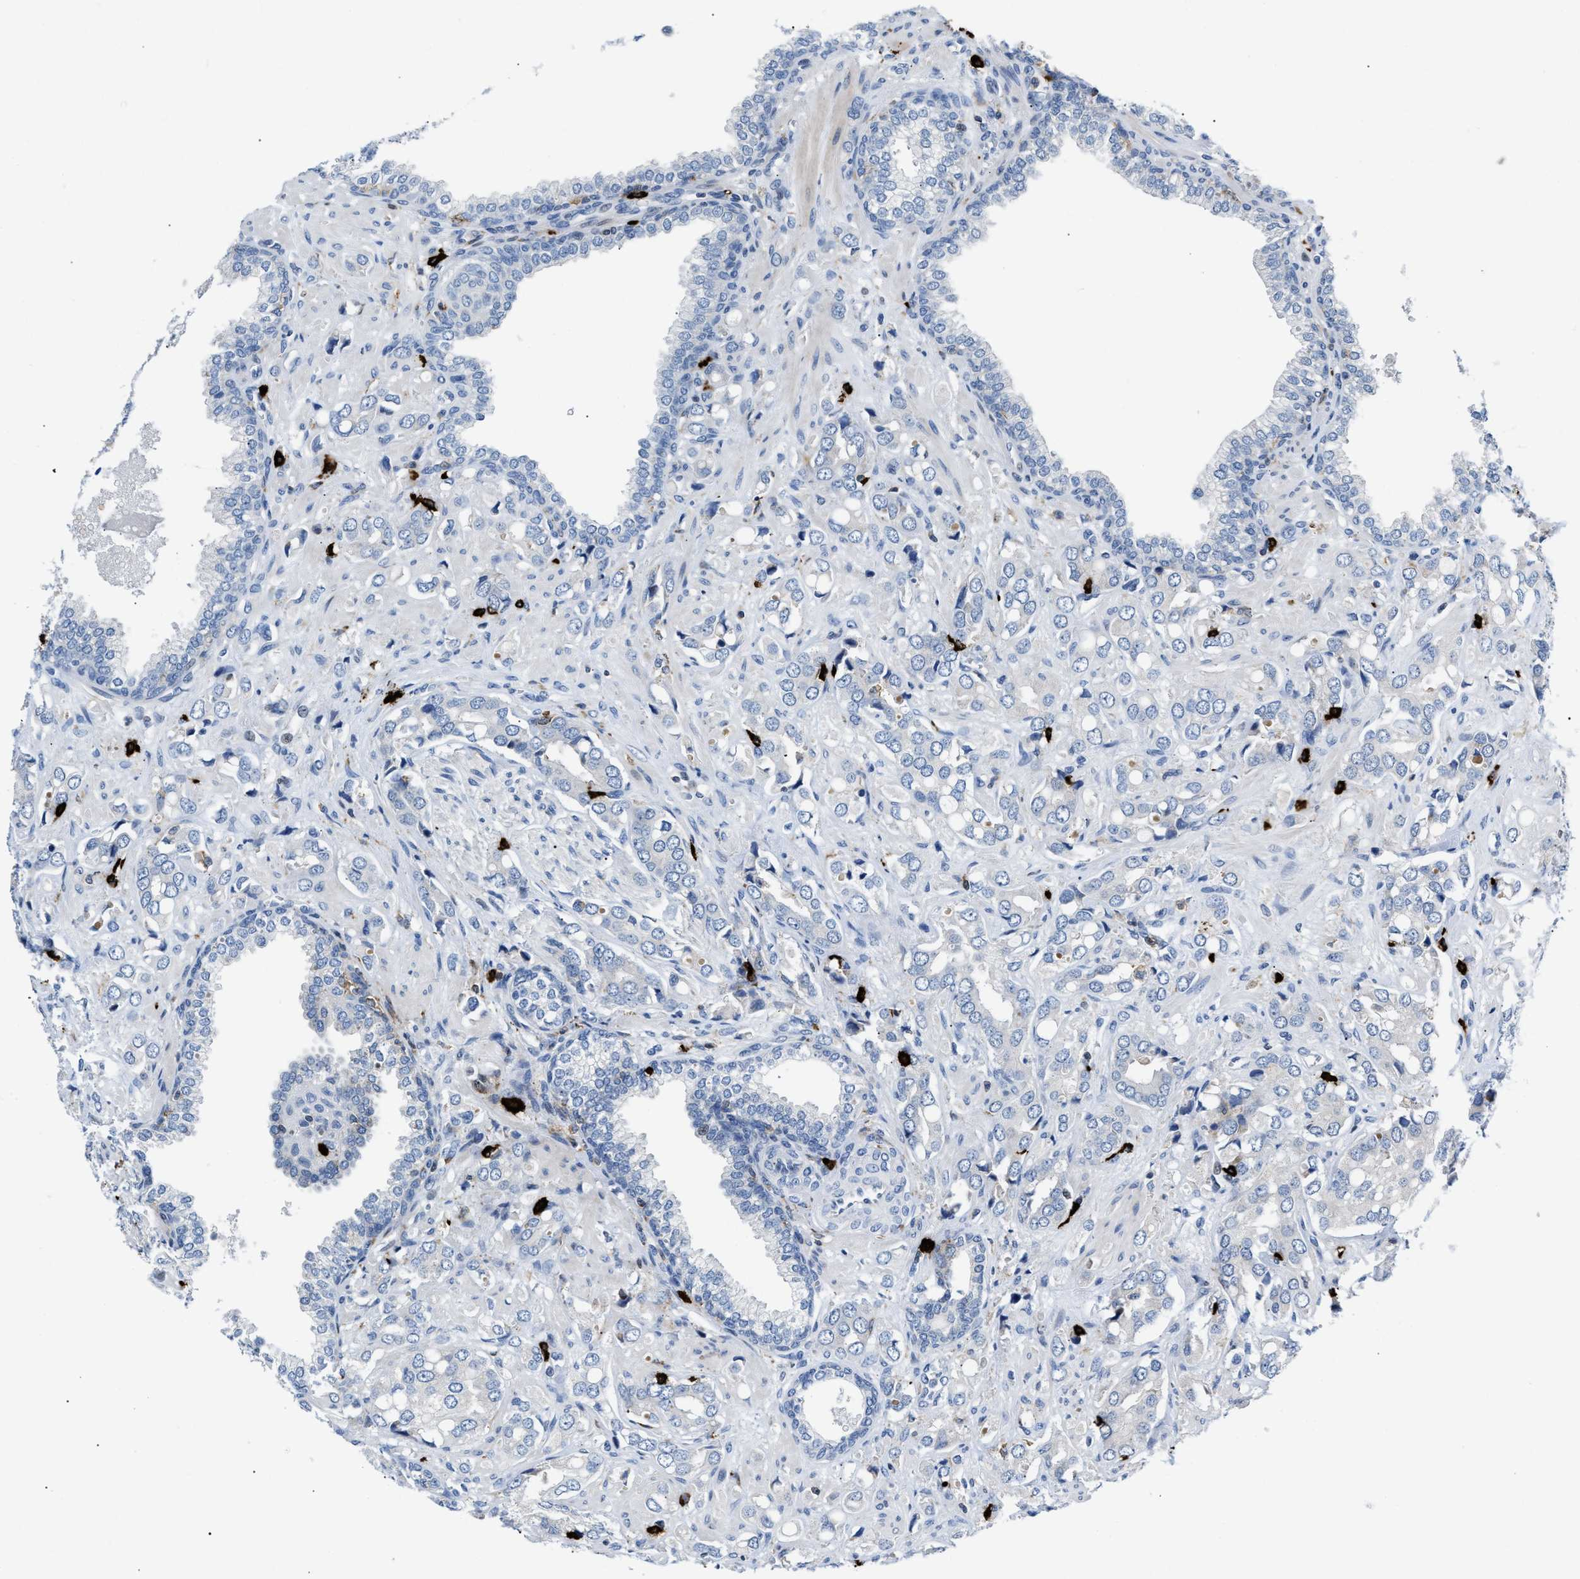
{"staining": {"intensity": "negative", "quantity": "none", "location": "none"}, "tissue": "prostate cancer", "cell_type": "Tumor cells", "image_type": "cancer", "snomed": [{"axis": "morphology", "description": "Adenocarcinoma, High grade"}, {"axis": "topography", "description": "Prostate"}], "caption": "Immunohistochemical staining of prostate high-grade adenocarcinoma reveals no significant expression in tumor cells. (DAB (3,3'-diaminobenzidine) immunohistochemistry visualized using brightfield microscopy, high magnification).", "gene": "ATP9A", "patient": {"sex": "male", "age": 52}}